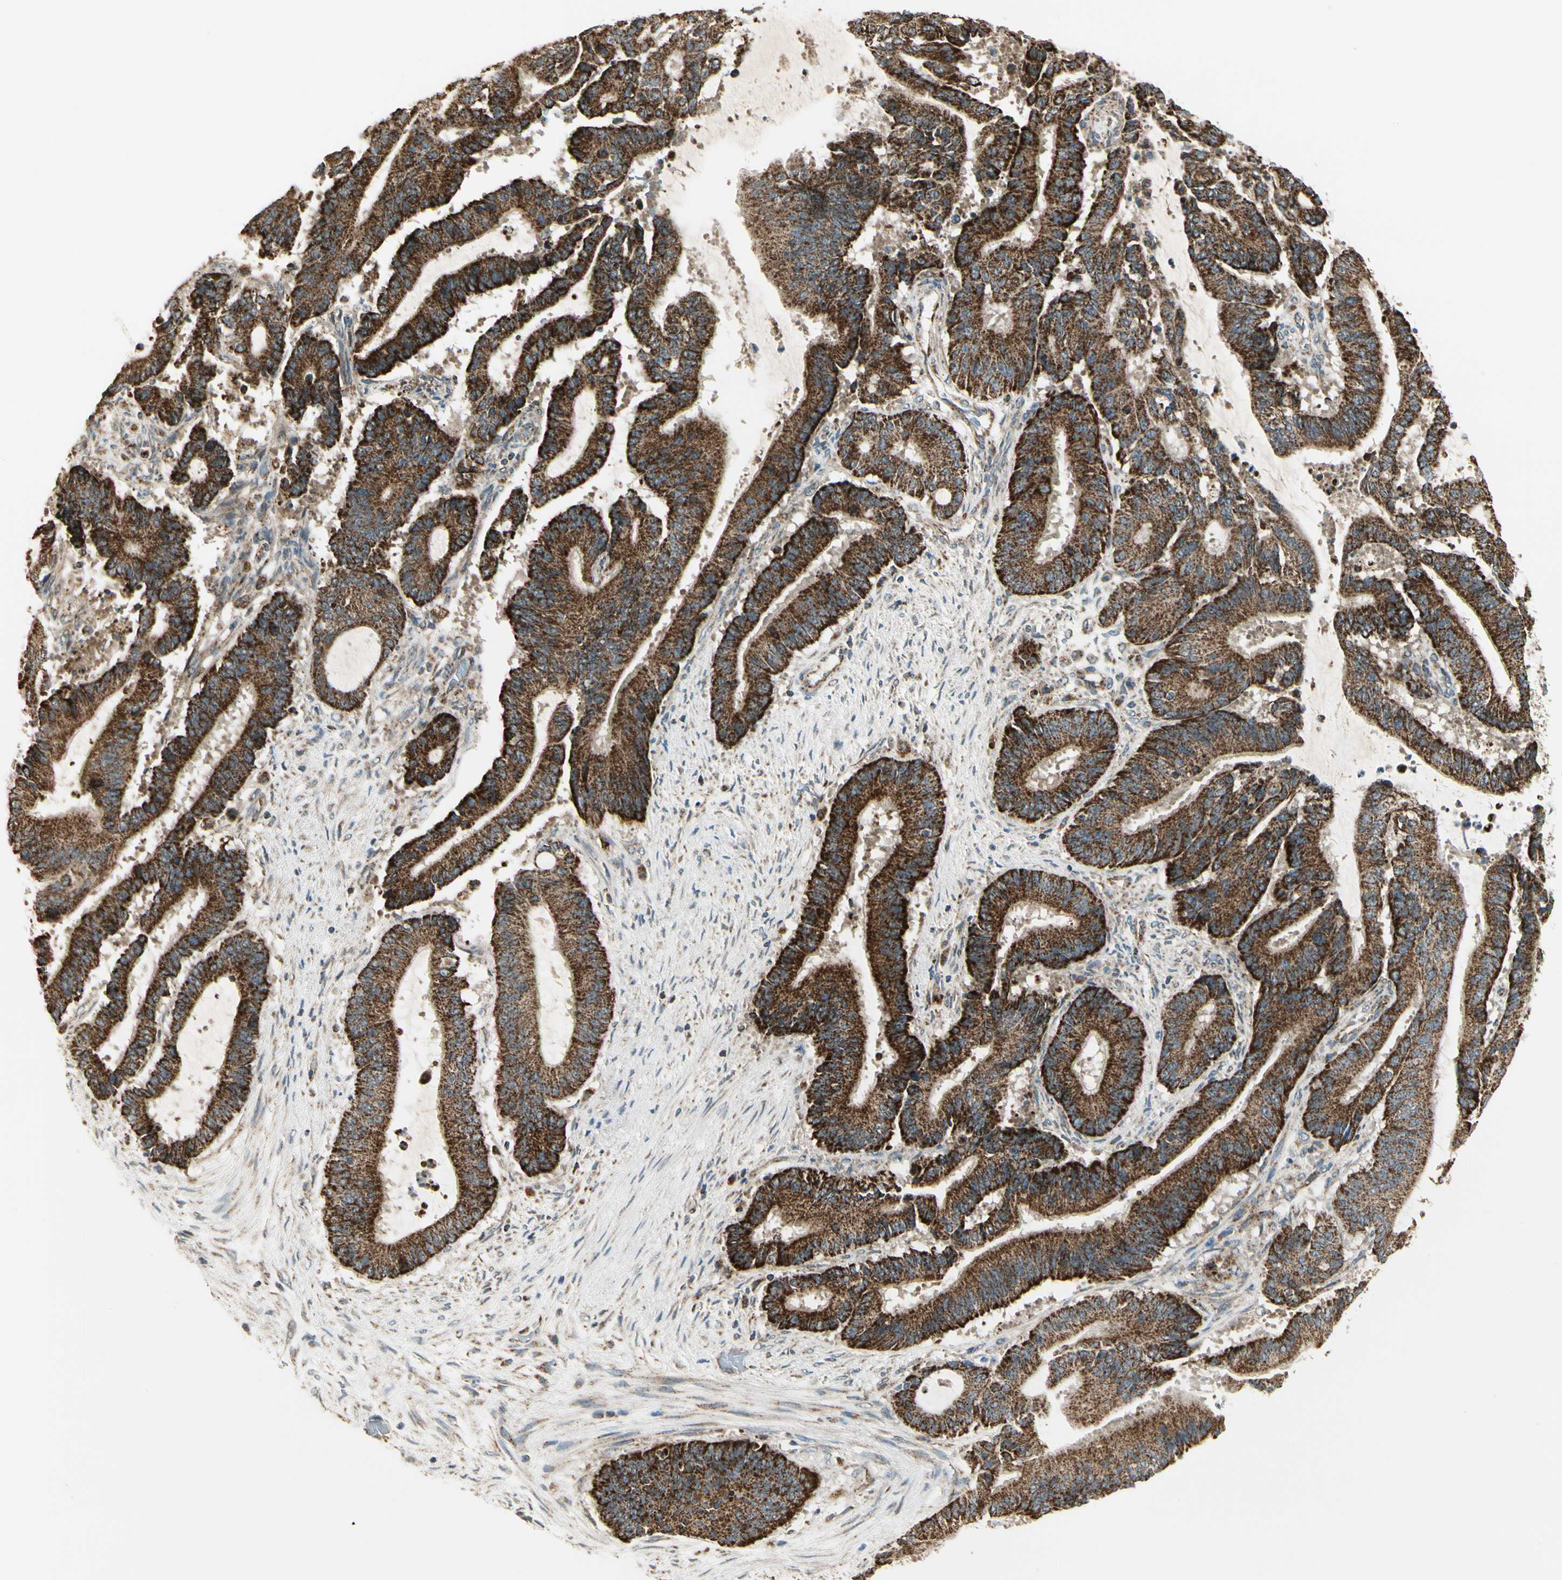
{"staining": {"intensity": "strong", "quantity": ">75%", "location": "cytoplasmic/membranous"}, "tissue": "liver cancer", "cell_type": "Tumor cells", "image_type": "cancer", "snomed": [{"axis": "morphology", "description": "Cholangiocarcinoma"}, {"axis": "topography", "description": "Liver"}], "caption": "This is a micrograph of IHC staining of liver cholangiocarcinoma, which shows strong expression in the cytoplasmic/membranous of tumor cells.", "gene": "EPHB3", "patient": {"sex": "female", "age": 73}}